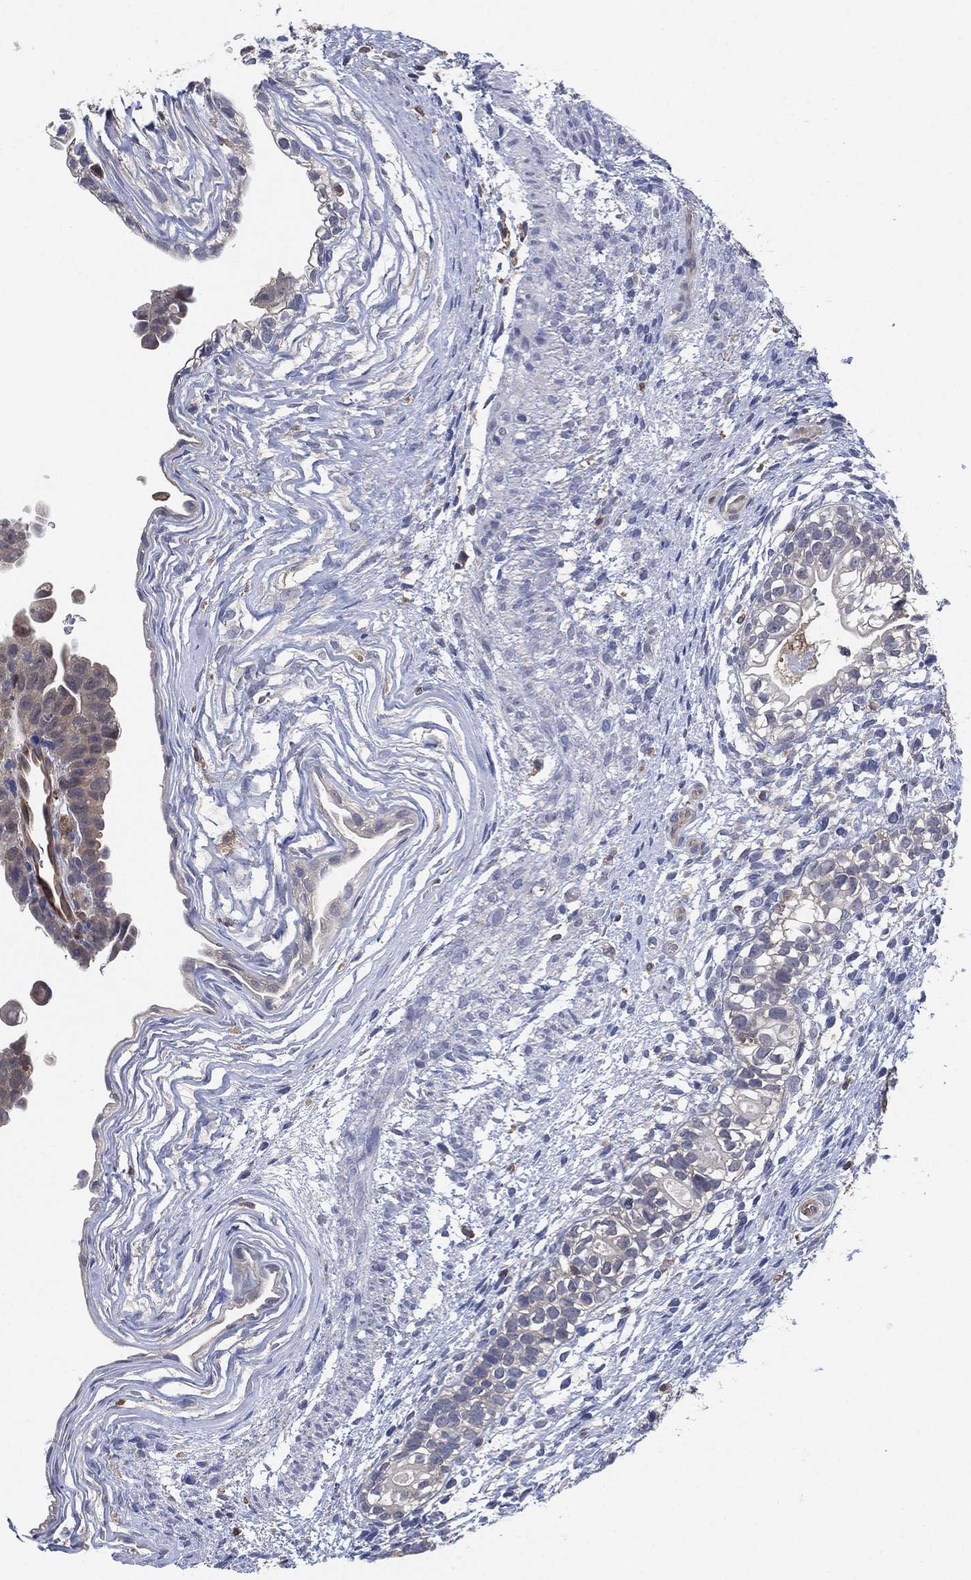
{"staining": {"intensity": "negative", "quantity": "none", "location": "none"}, "tissue": "testis cancer", "cell_type": "Tumor cells", "image_type": "cancer", "snomed": [{"axis": "morphology", "description": "Normal tissue, NOS"}, {"axis": "morphology", "description": "Carcinoma, Embryonal, NOS"}, {"axis": "topography", "description": "Testis"}, {"axis": "topography", "description": "Epididymis"}], "caption": "DAB immunohistochemical staining of embryonal carcinoma (testis) demonstrates no significant expression in tumor cells. (DAB (3,3'-diaminobenzidine) IHC visualized using brightfield microscopy, high magnification).", "gene": "FES", "patient": {"sex": "male", "age": 24}}